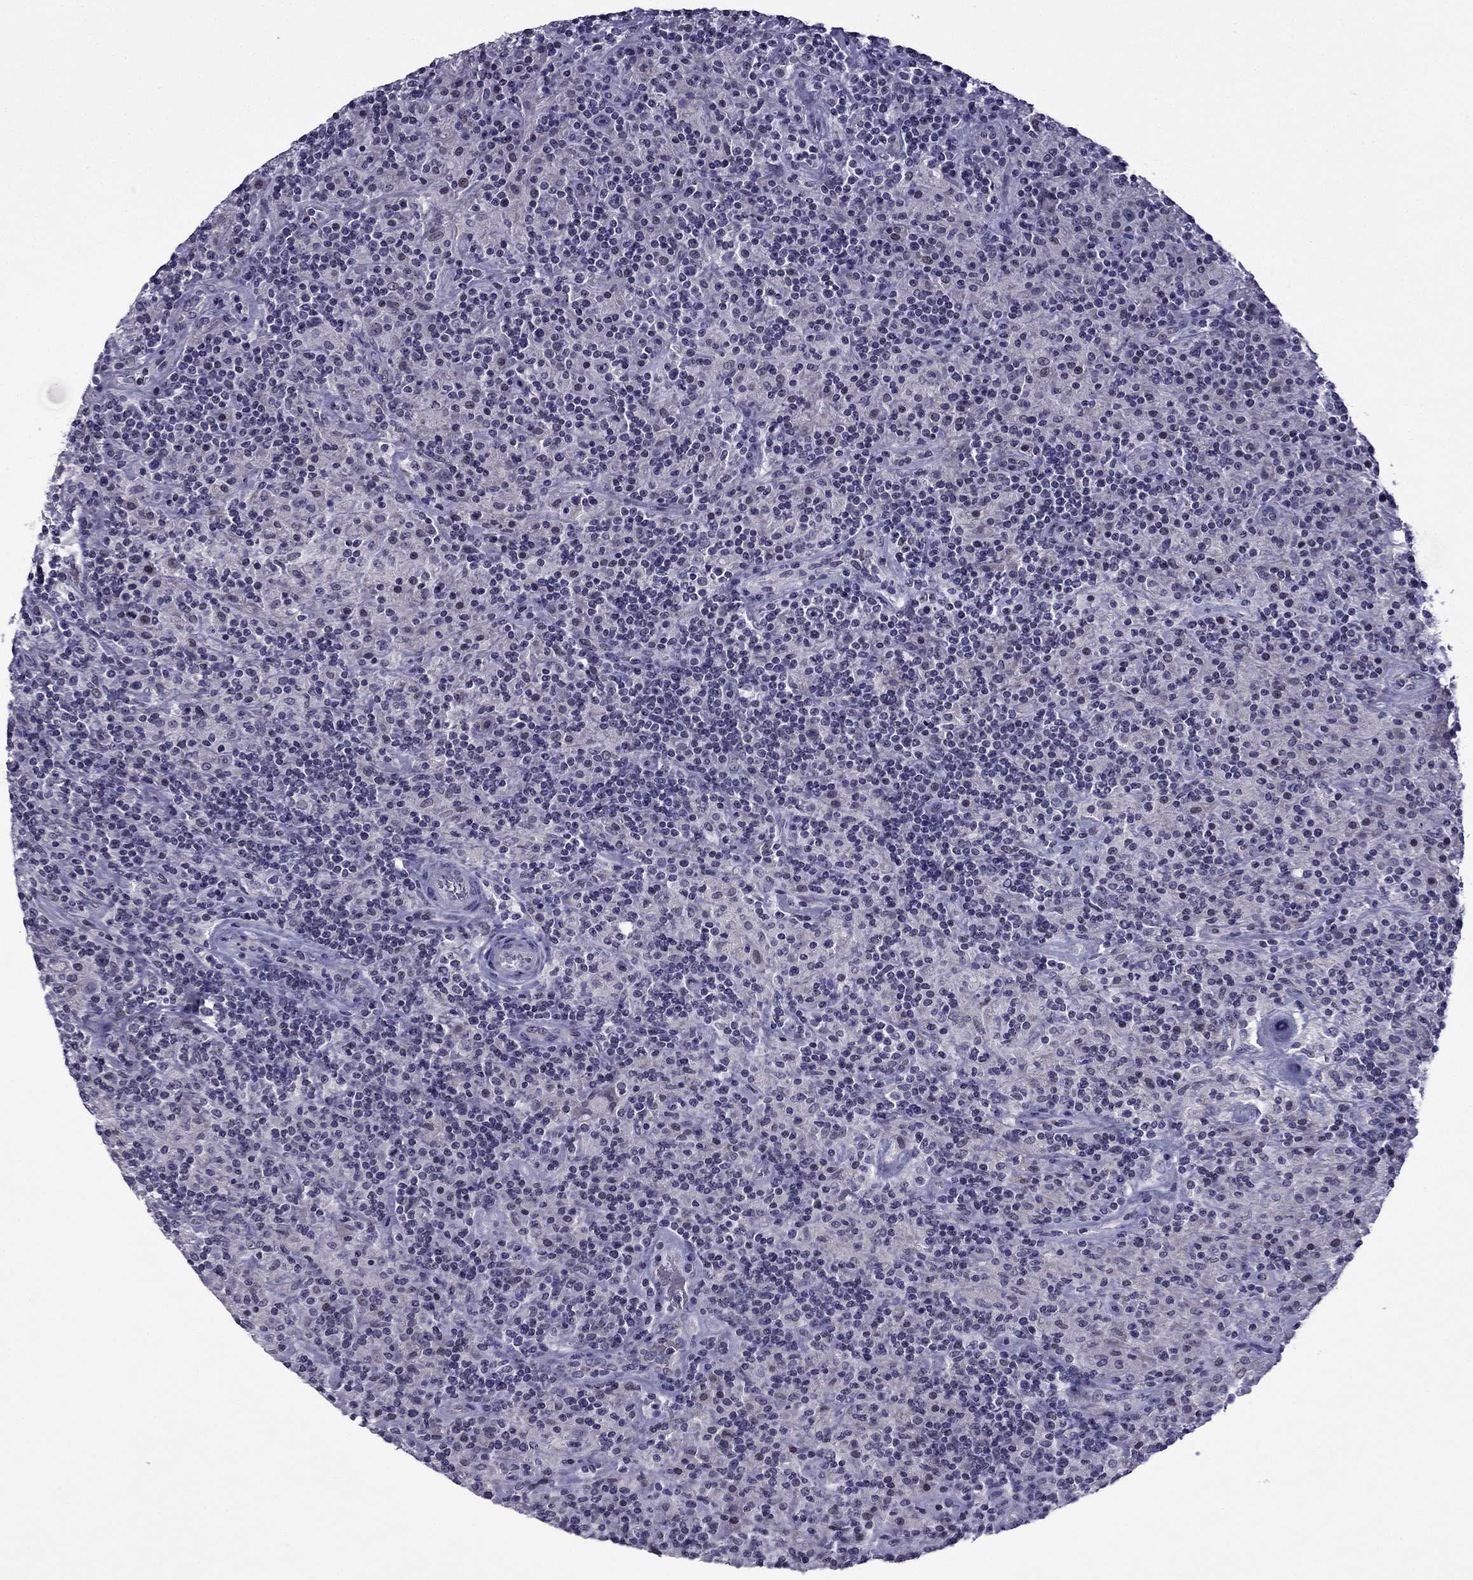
{"staining": {"intensity": "negative", "quantity": "none", "location": "none"}, "tissue": "lymphoma", "cell_type": "Tumor cells", "image_type": "cancer", "snomed": [{"axis": "morphology", "description": "Hodgkin's disease, NOS"}, {"axis": "topography", "description": "Lymph node"}], "caption": "Human Hodgkin's disease stained for a protein using immunohistochemistry displays no staining in tumor cells.", "gene": "POM121L12", "patient": {"sex": "male", "age": 70}}